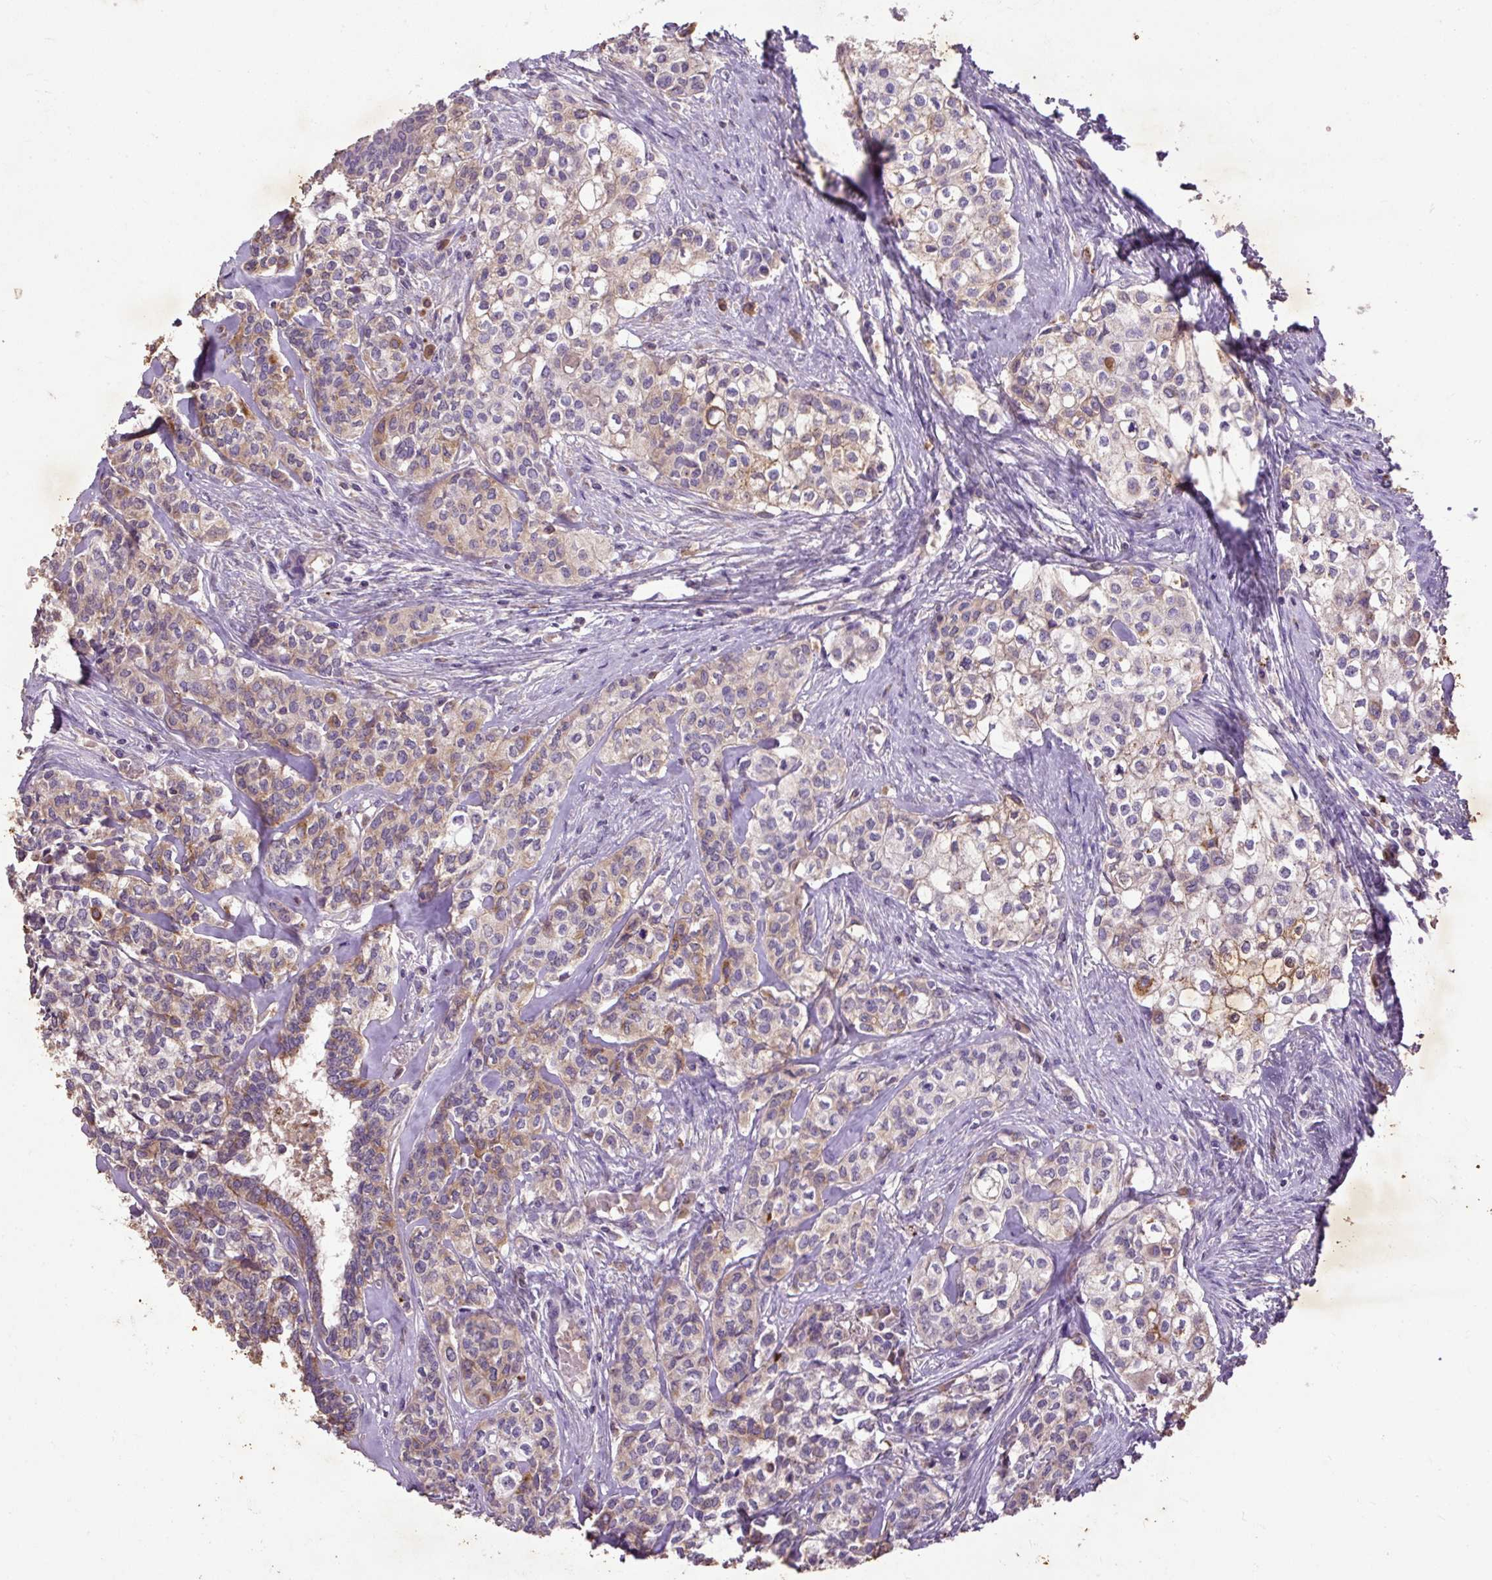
{"staining": {"intensity": "moderate", "quantity": "<25%", "location": "cytoplasmic/membranous"}, "tissue": "head and neck cancer", "cell_type": "Tumor cells", "image_type": "cancer", "snomed": [{"axis": "morphology", "description": "Adenocarcinoma, NOS"}, {"axis": "topography", "description": "Head-Neck"}], "caption": "There is low levels of moderate cytoplasmic/membranous expression in tumor cells of head and neck cancer, as demonstrated by immunohistochemical staining (brown color).", "gene": "LRTM2", "patient": {"sex": "male", "age": 81}}